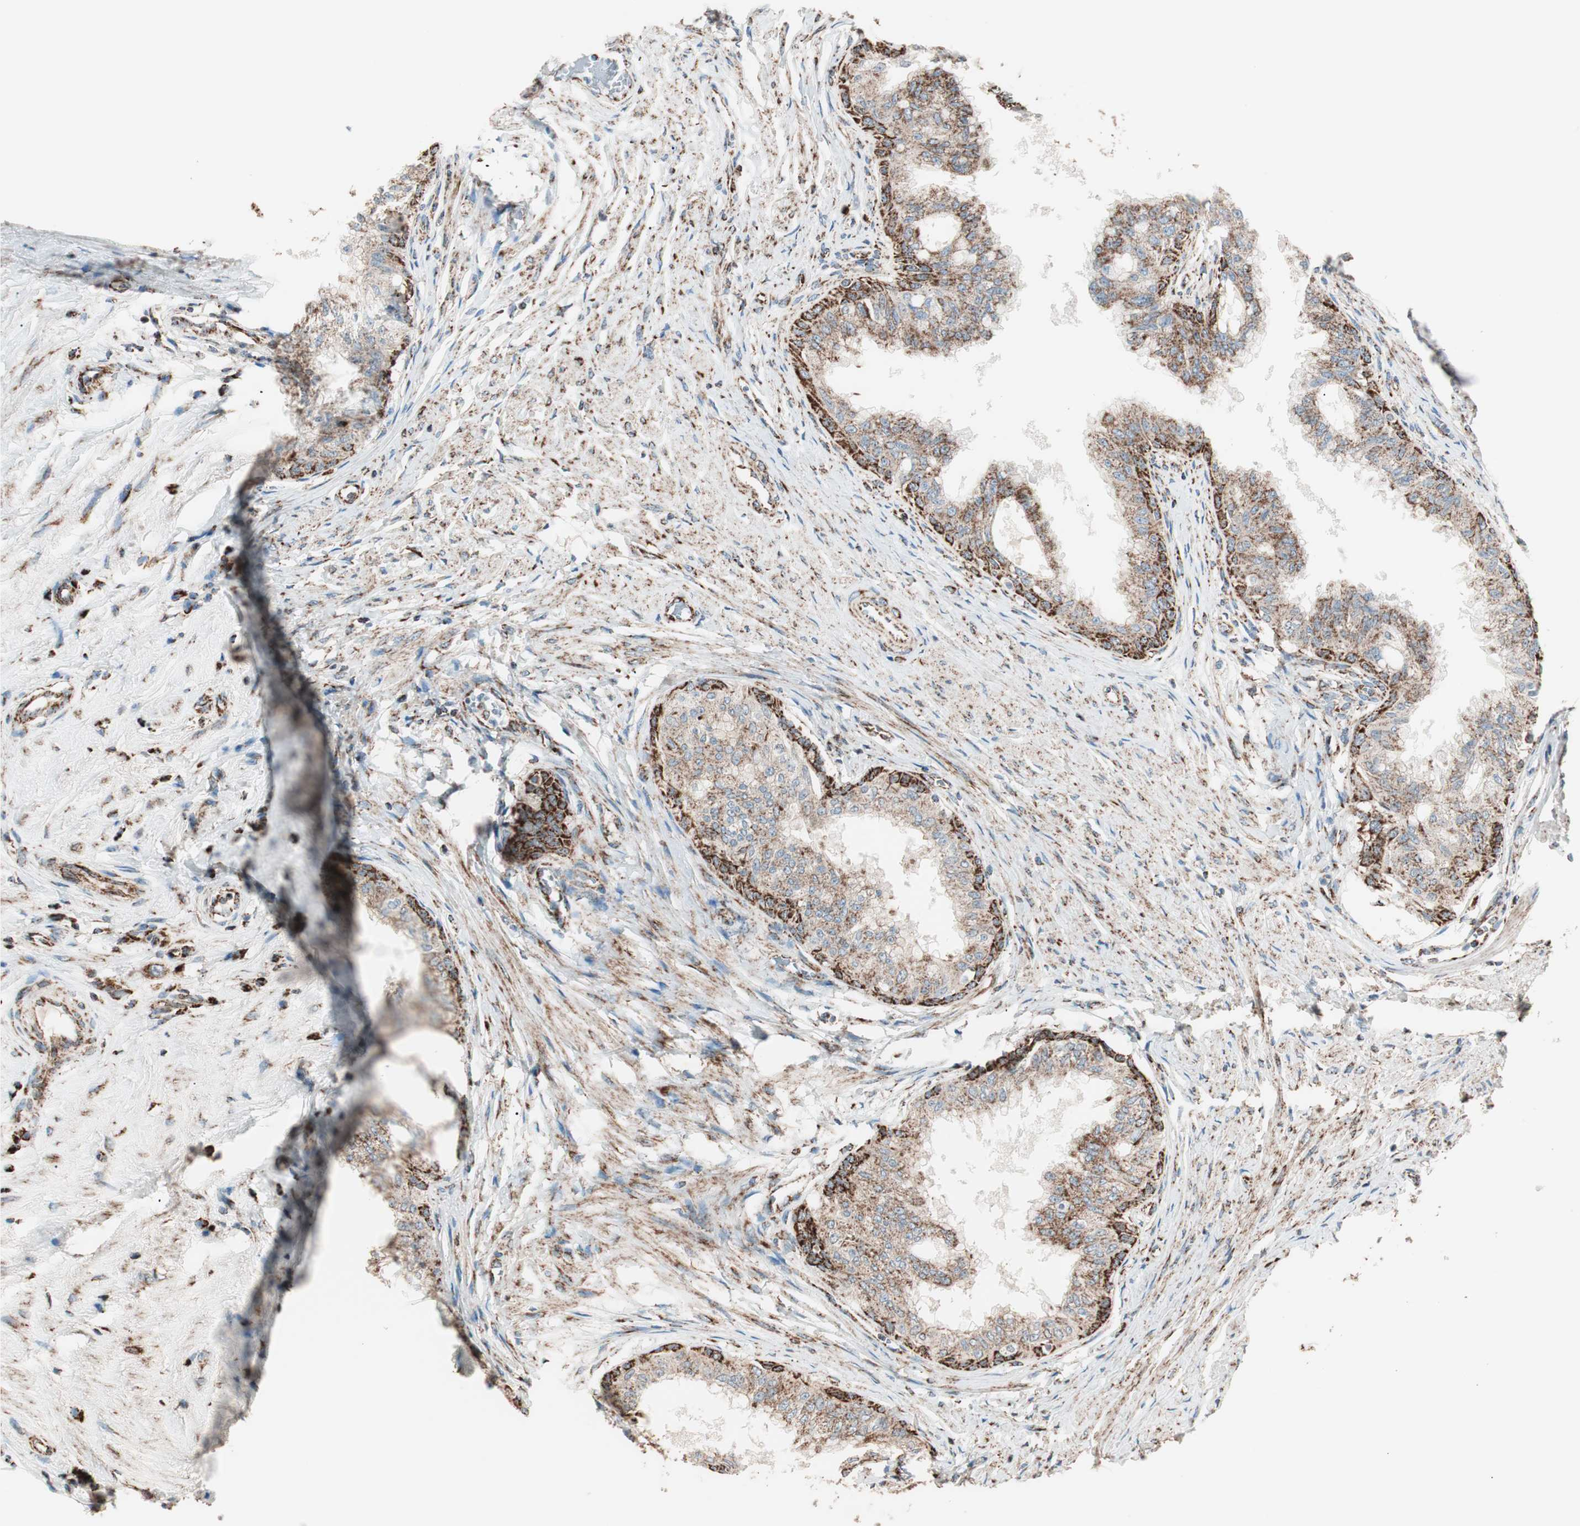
{"staining": {"intensity": "strong", "quantity": ">75%", "location": "cytoplasmic/membranous"}, "tissue": "prostate", "cell_type": "Glandular cells", "image_type": "normal", "snomed": [{"axis": "morphology", "description": "Normal tissue, NOS"}, {"axis": "topography", "description": "Prostate"}, {"axis": "topography", "description": "Seminal veicle"}], "caption": "Normal prostate demonstrates strong cytoplasmic/membranous staining in about >75% of glandular cells (DAB = brown stain, brightfield microscopy at high magnification)..", "gene": "TOMM22", "patient": {"sex": "male", "age": 60}}